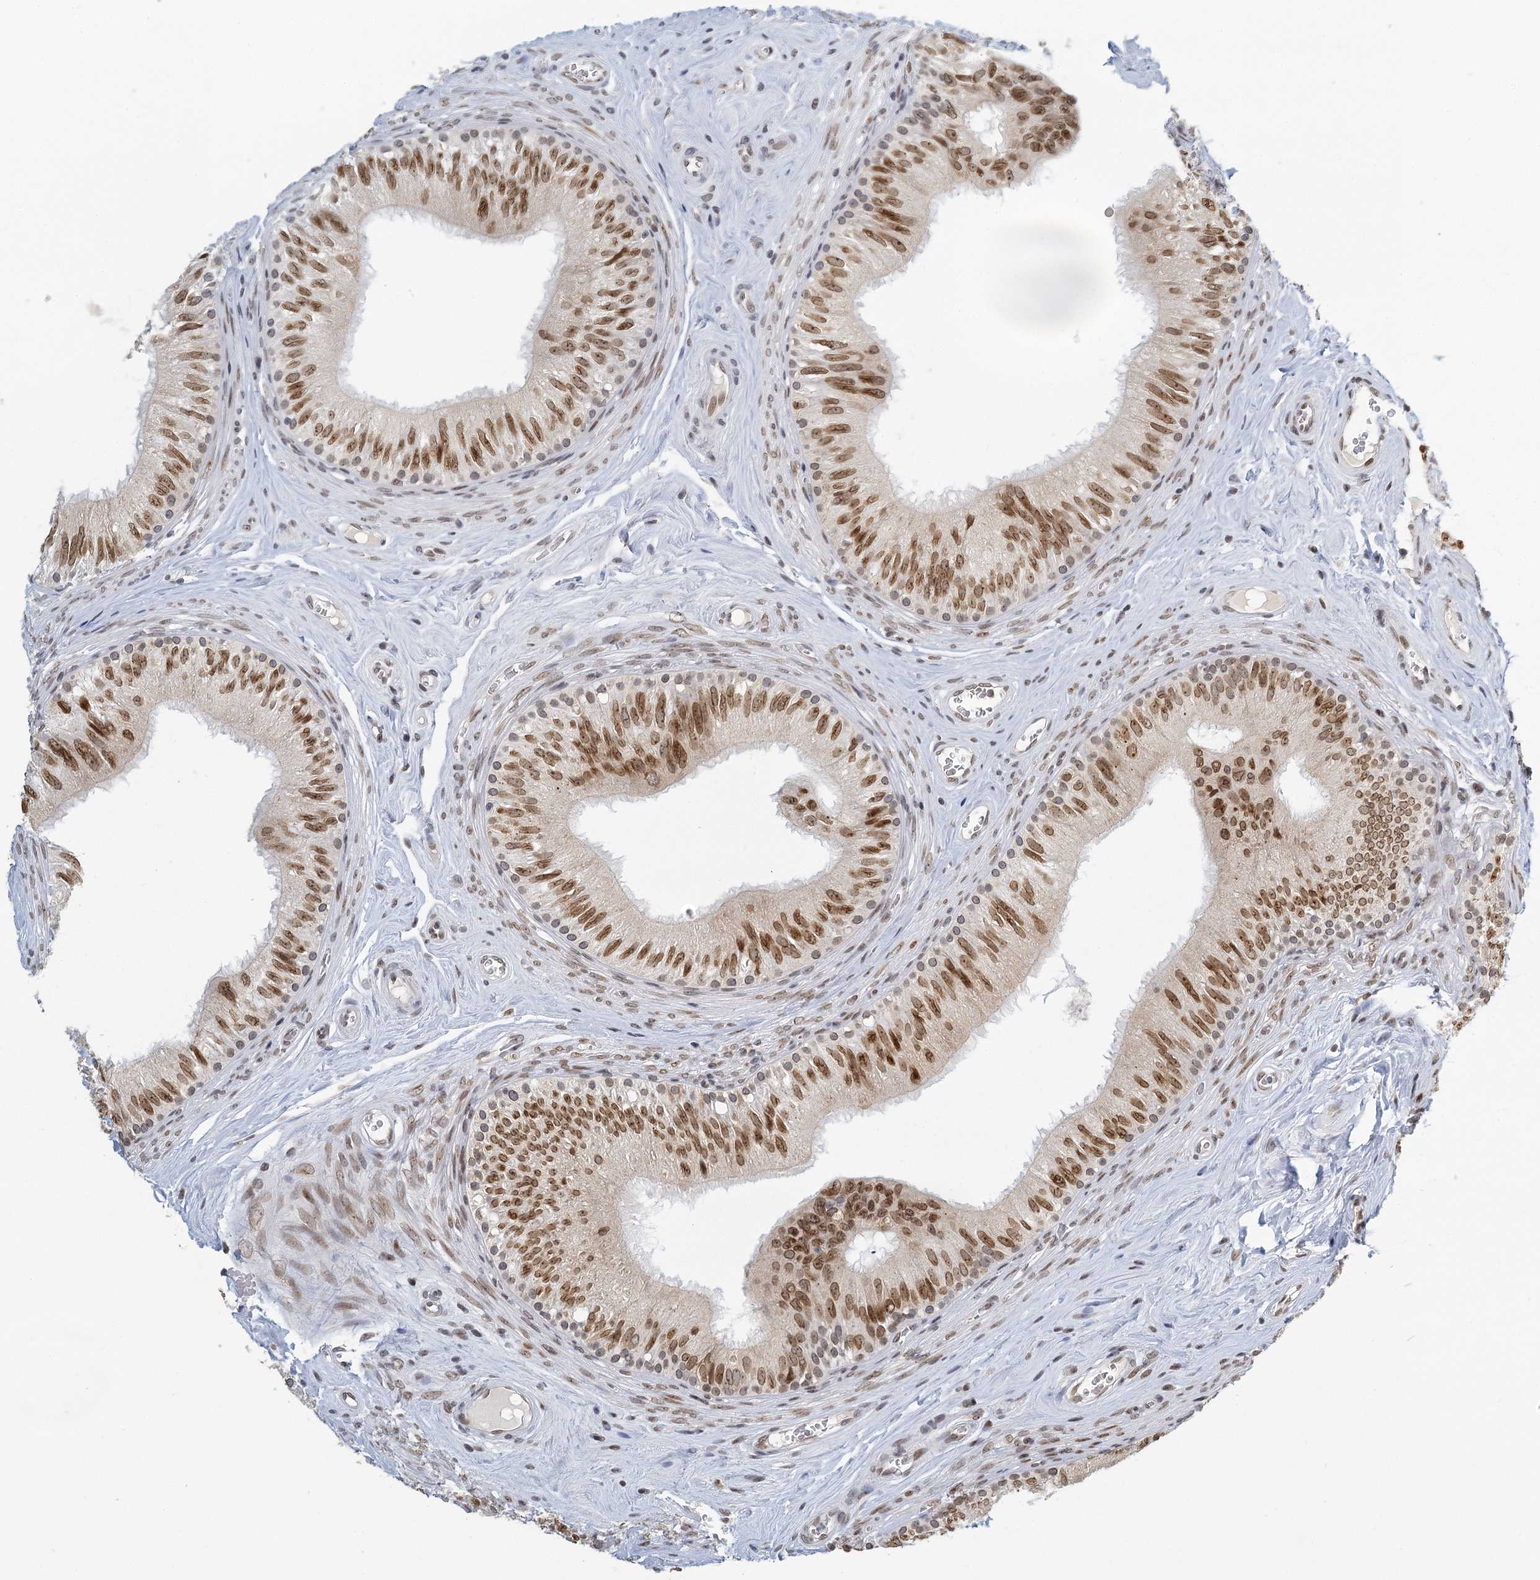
{"staining": {"intensity": "moderate", "quantity": ">75%", "location": "cytoplasmic/membranous,nuclear"}, "tissue": "epididymis", "cell_type": "Glandular cells", "image_type": "normal", "snomed": [{"axis": "morphology", "description": "Normal tissue, NOS"}, {"axis": "topography", "description": "Epididymis"}], "caption": "Brown immunohistochemical staining in benign human epididymis reveals moderate cytoplasmic/membranous,nuclear positivity in about >75% of glandular cells.", "gene": "TREX1", "patient": {"sex": "male", "age": 46}}